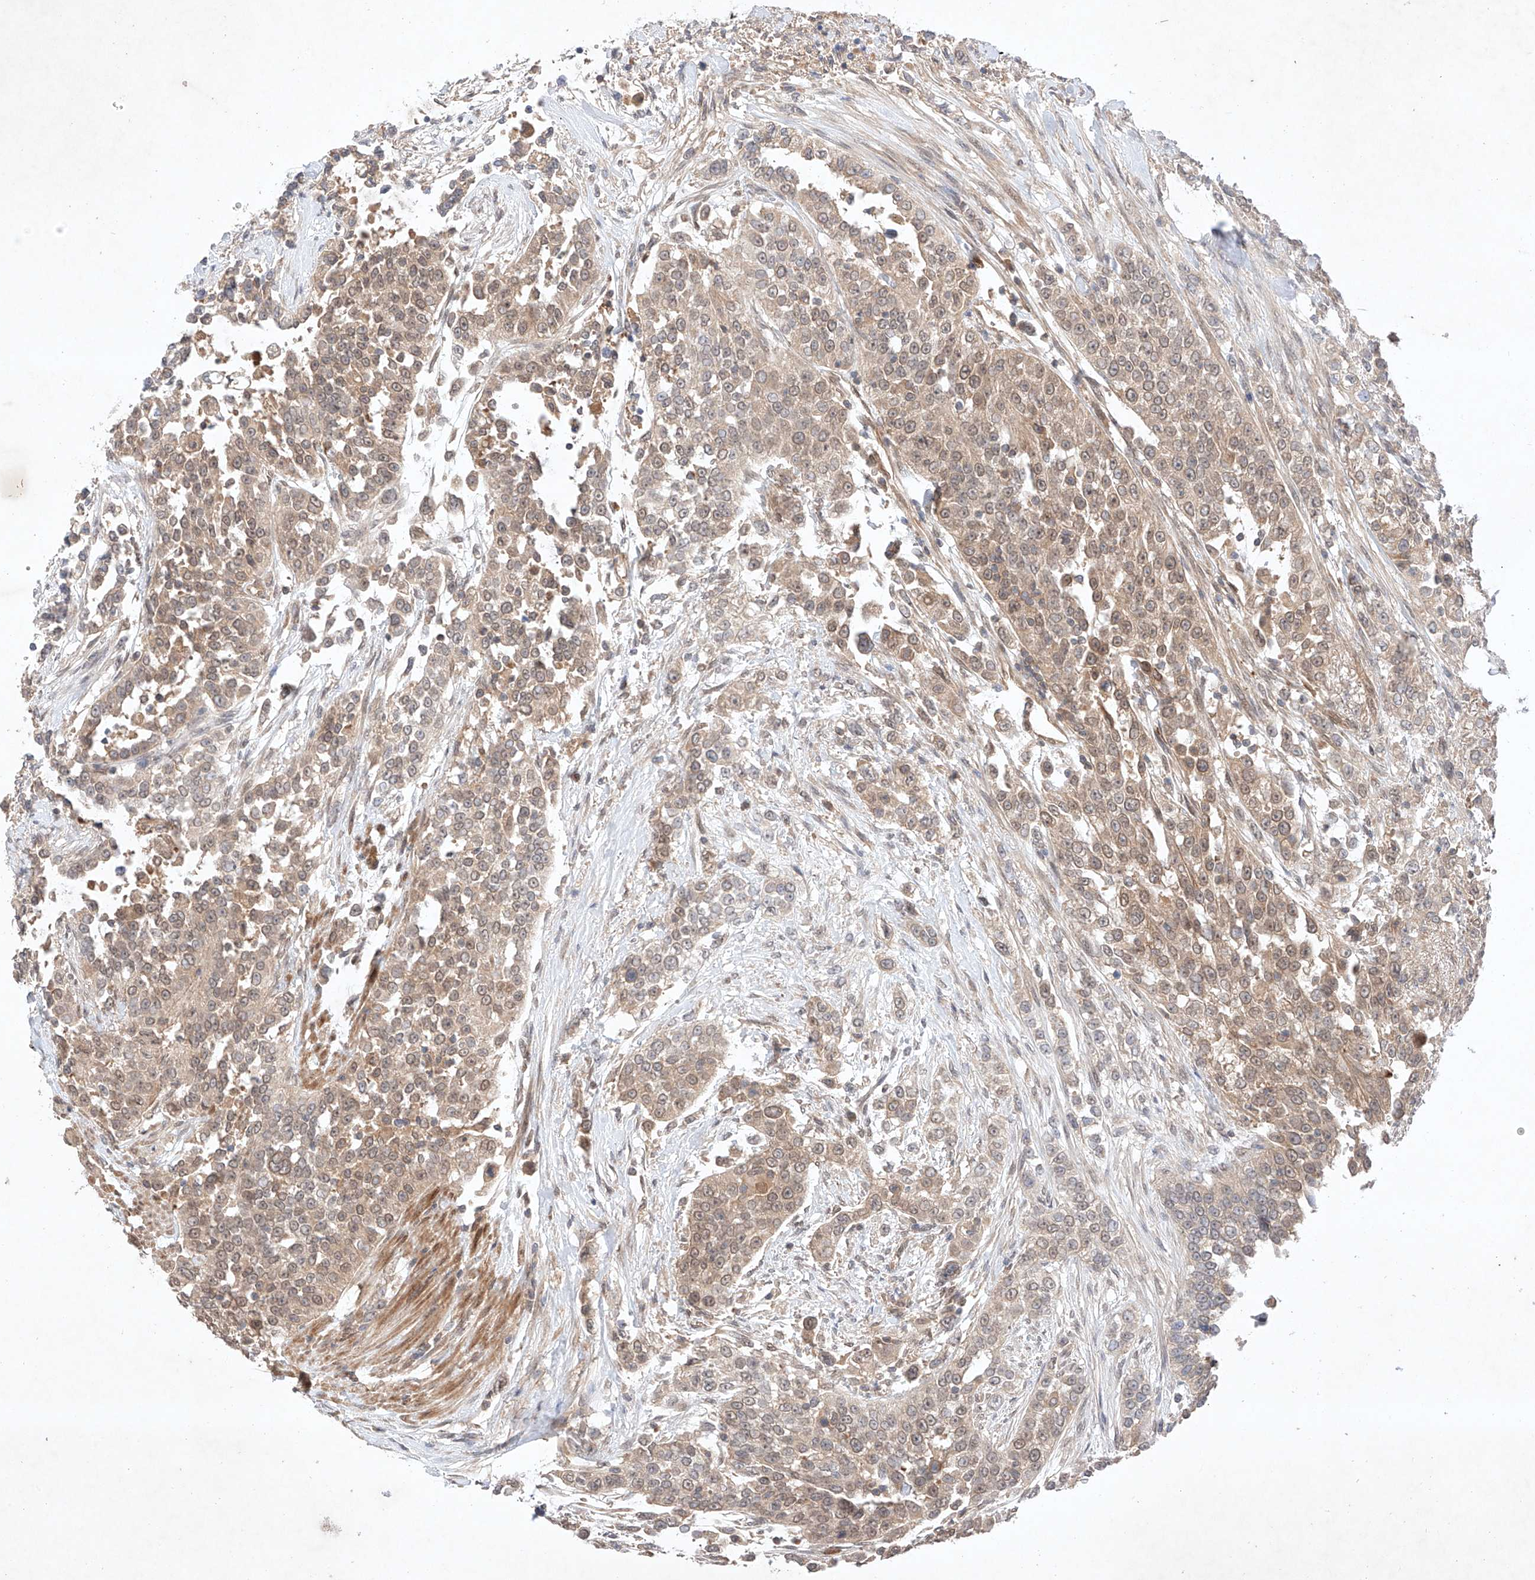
{"staining": {"intensity": "weak", "quantity": "25%-75%", "location": "cytoplasmic/membranous,nuclear"}, "tissue": "urothelial cancer", "cell_type": "Tumor cells", "image_type": "cancer", "snomed": [{"axis": "morphology", "description": "Urothelial carcinoma, High grade"}, {"axis": "topography", "description": "Urinary bladder"}], "caption": "Weak cytoplasmic/membranous and nuclear staining is present in approximately 25%-75% of tumor cells in urothelial carcinoma (high-grade).", "gene": "ZNF124", "patient": {"sex": "female", "age": 80}}